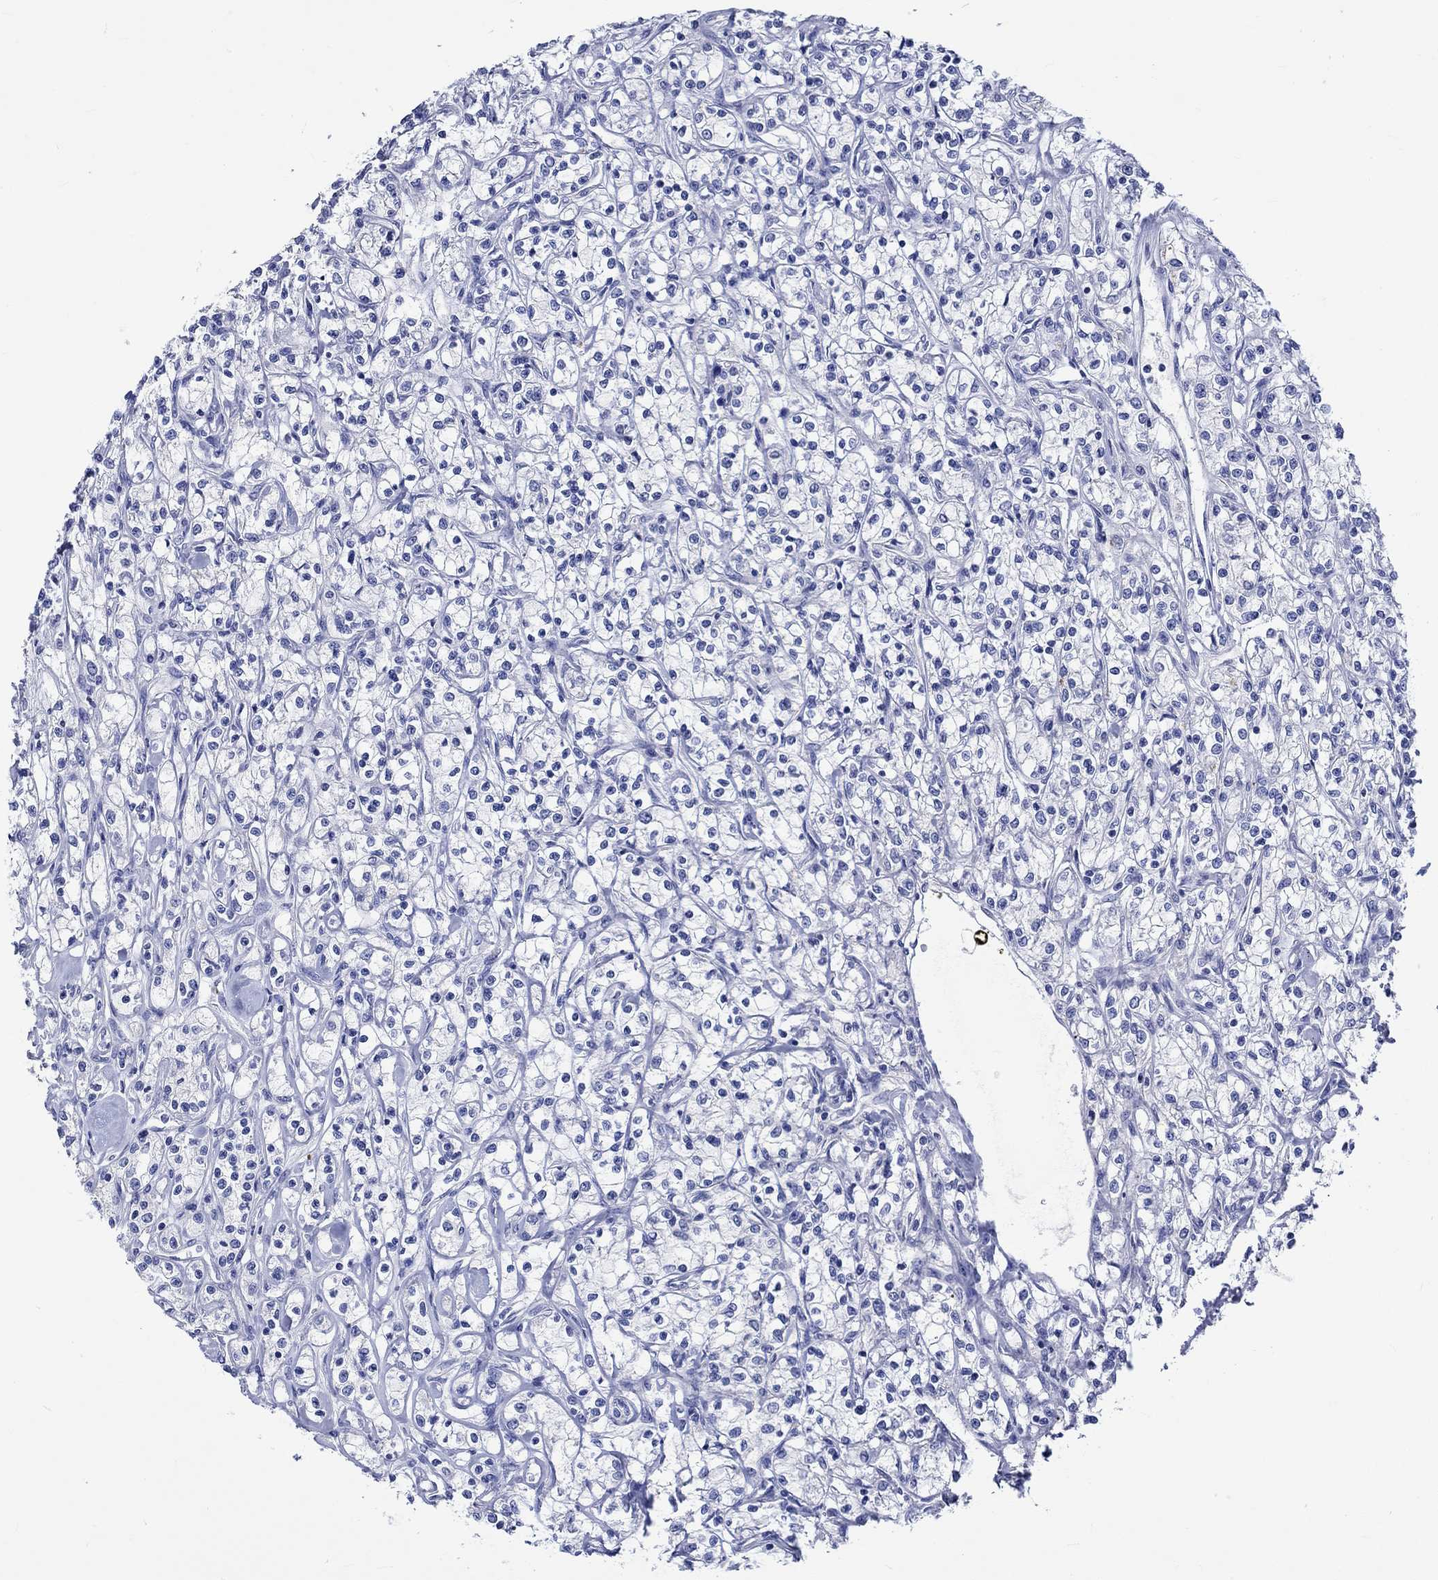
{"staining": {"intensity": "negative", "quantity": "none", "location": "none"}, "tissue": "renal cancer", "cell_type": "Tumor cells", "image_type": "cancer", "snomed": [{"axis": "morphology", "description": "Adenocarcinoma, NOS"}, {"axis": "topography", "description": "Kidney"}], "caption": "A histopathology image of human renal cancer is negative for staining in tumor cells.", "gene": "KLHL35", "patient": {"sex": "female", "age": 59}}